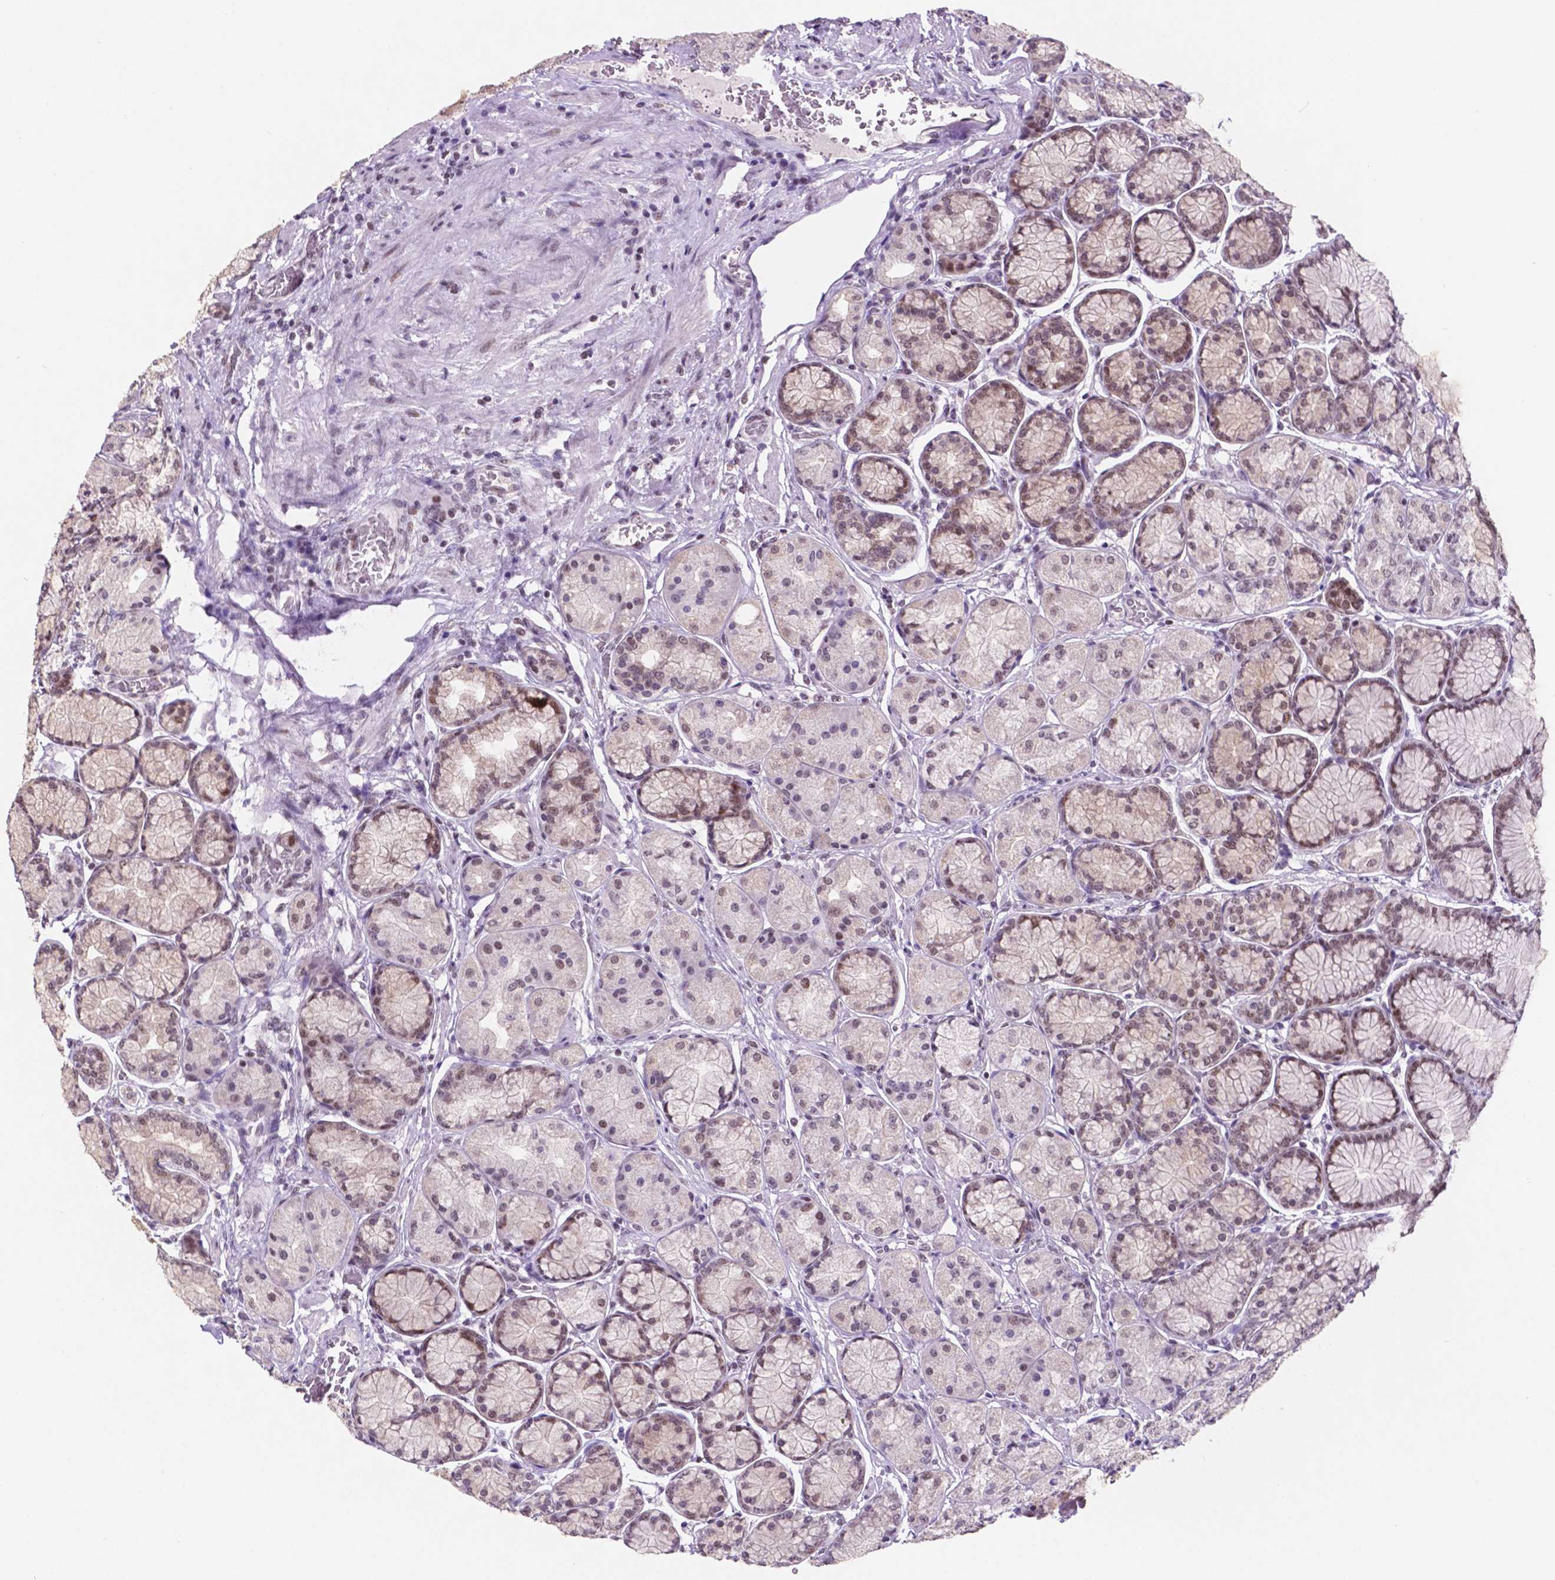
{"staining": {"intensity": "moderate", "quantity": "25%-75%", "location": "nuclear"}, "tissue": "stomach", "cell_type": "Glandular cells", "image_type": "normal", "snomed": [{"axis": "morphology", "description": "Normal tissue, NOS"}, {"axis": "morphology", "description": "Adenocarcinoma, NOS"}, {"axis": "morphology", "description": "Adenocarcinoma, High grade"}, {"axis": "topography", "description": "Stomach, upper"}, {"axis": "topography", "description": "Stomach"}], "caption": "Immunohistochemical staining of normal stomach reveals moderate nuclear protein expression in about 25%-75% of glandular cells. (brown staining indicates protein expression, while blue staining denotes nuclei).", "gene": "NCOR1", "patient": {"sex": "female", "age": 65}}